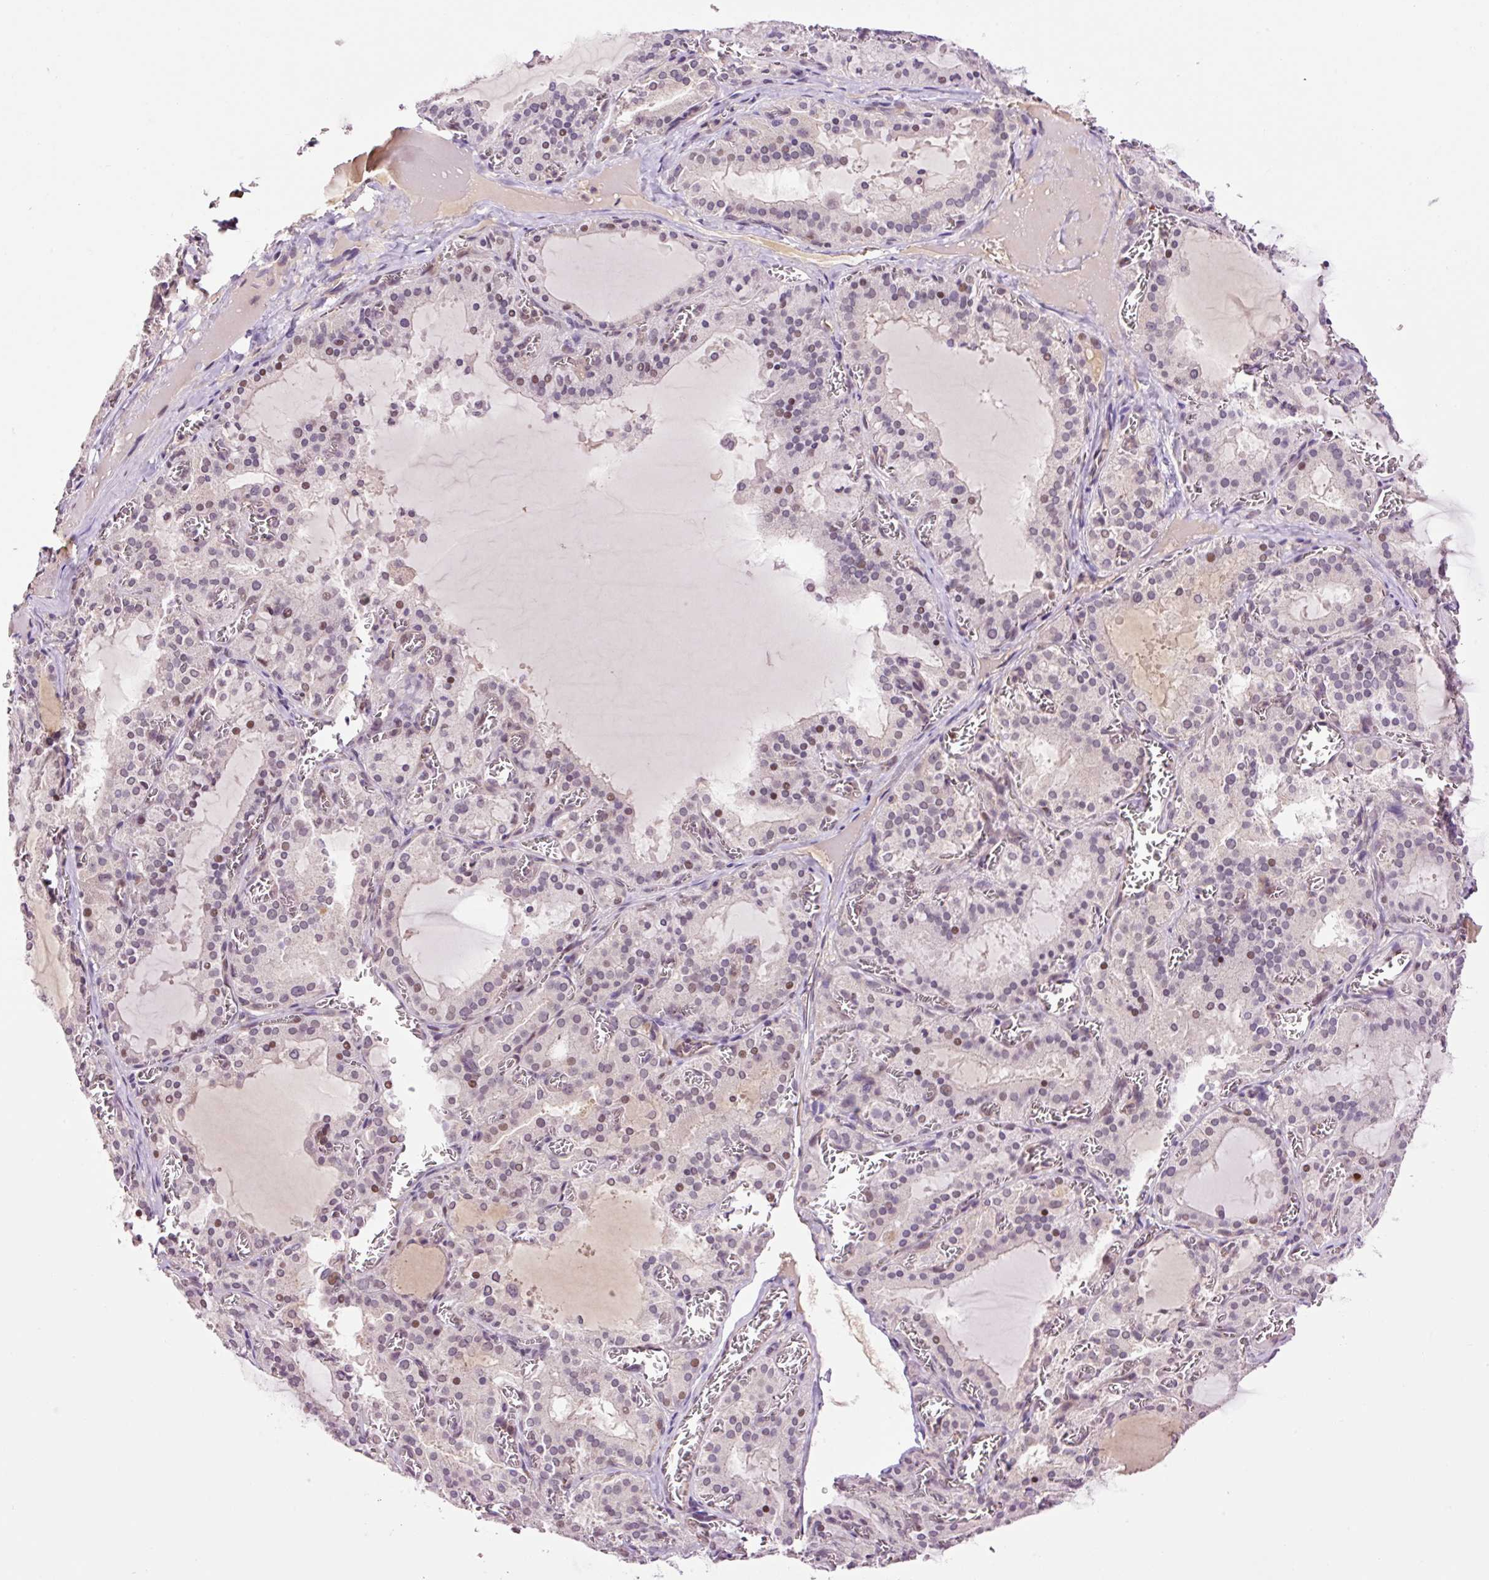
{"staining": {"intensity": "weak", "quantity": "<25%", "location": "nuclear"}, "tissue": "thyroid gland", "cell_type": "Glandular cells", "image_type": "normal", "snomed": [{"axis": "morphology", "description": "Normal tissue, NOS"}, {"axis": "topography", "description": "Thyroid gland"}], "caption": "Glandular cells show no significant protein expression in normal thyroid gland.", "gene": "DPPA4", "patient": {"sex": "female", "age": 30}}